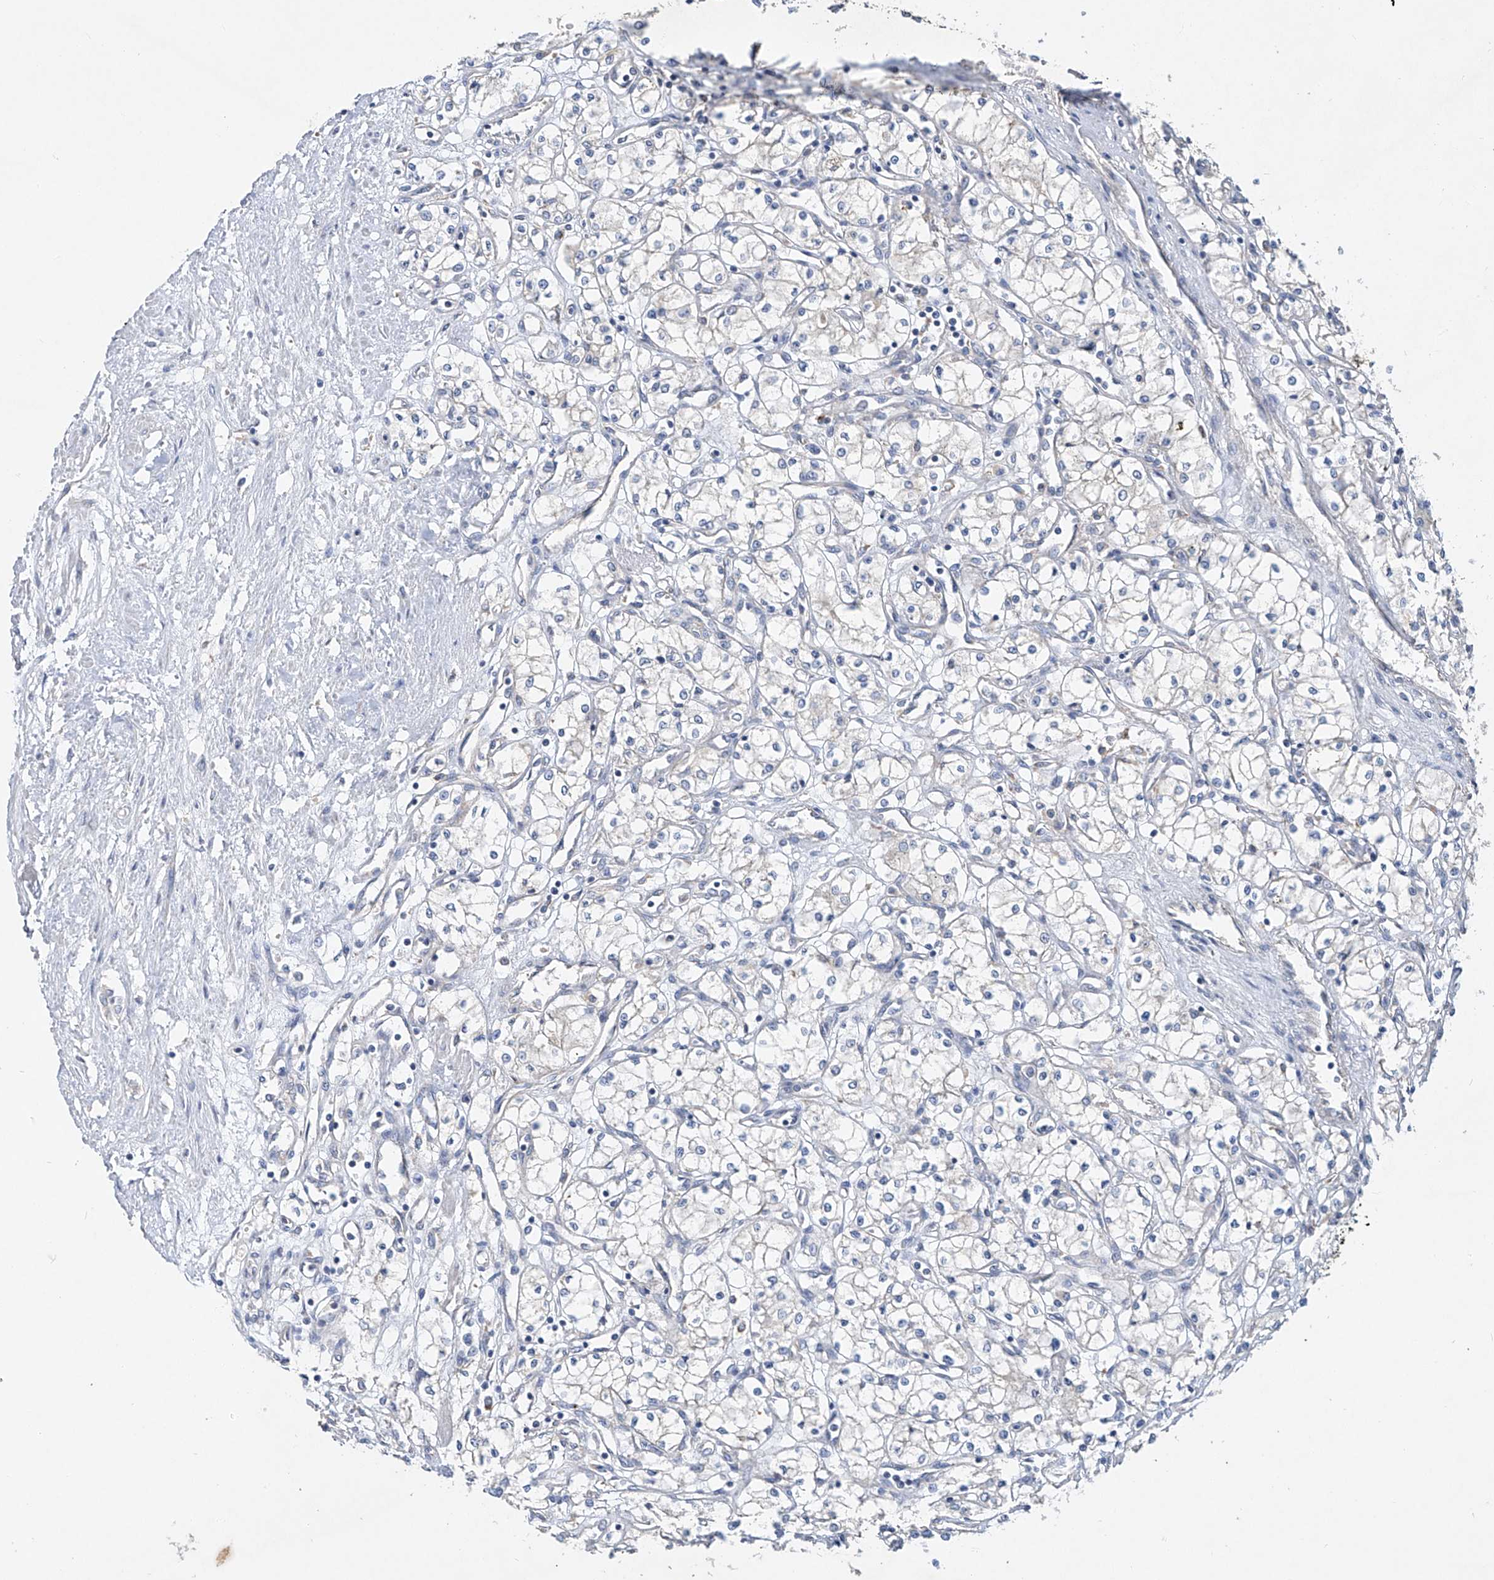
{"staining": {"intensity": "negative", "quantity": "none", "location": "none"}, "tissue": "renal cancer", "cell_type": "Tumor cells", "image_type": "cancer", "snomed": [{"axis": "morphology", "description": "Adenocarcinoma, NOS"}, {"axis": "topography", "description": "Kidney"}], "caption": "Immunohistochemistry image of renal adenocarcinoma stained for a protein (brown), which exhibits no expression in tumor cells.", "gene": "AMD1", "patient": {"sex": "male", "age": 59}}